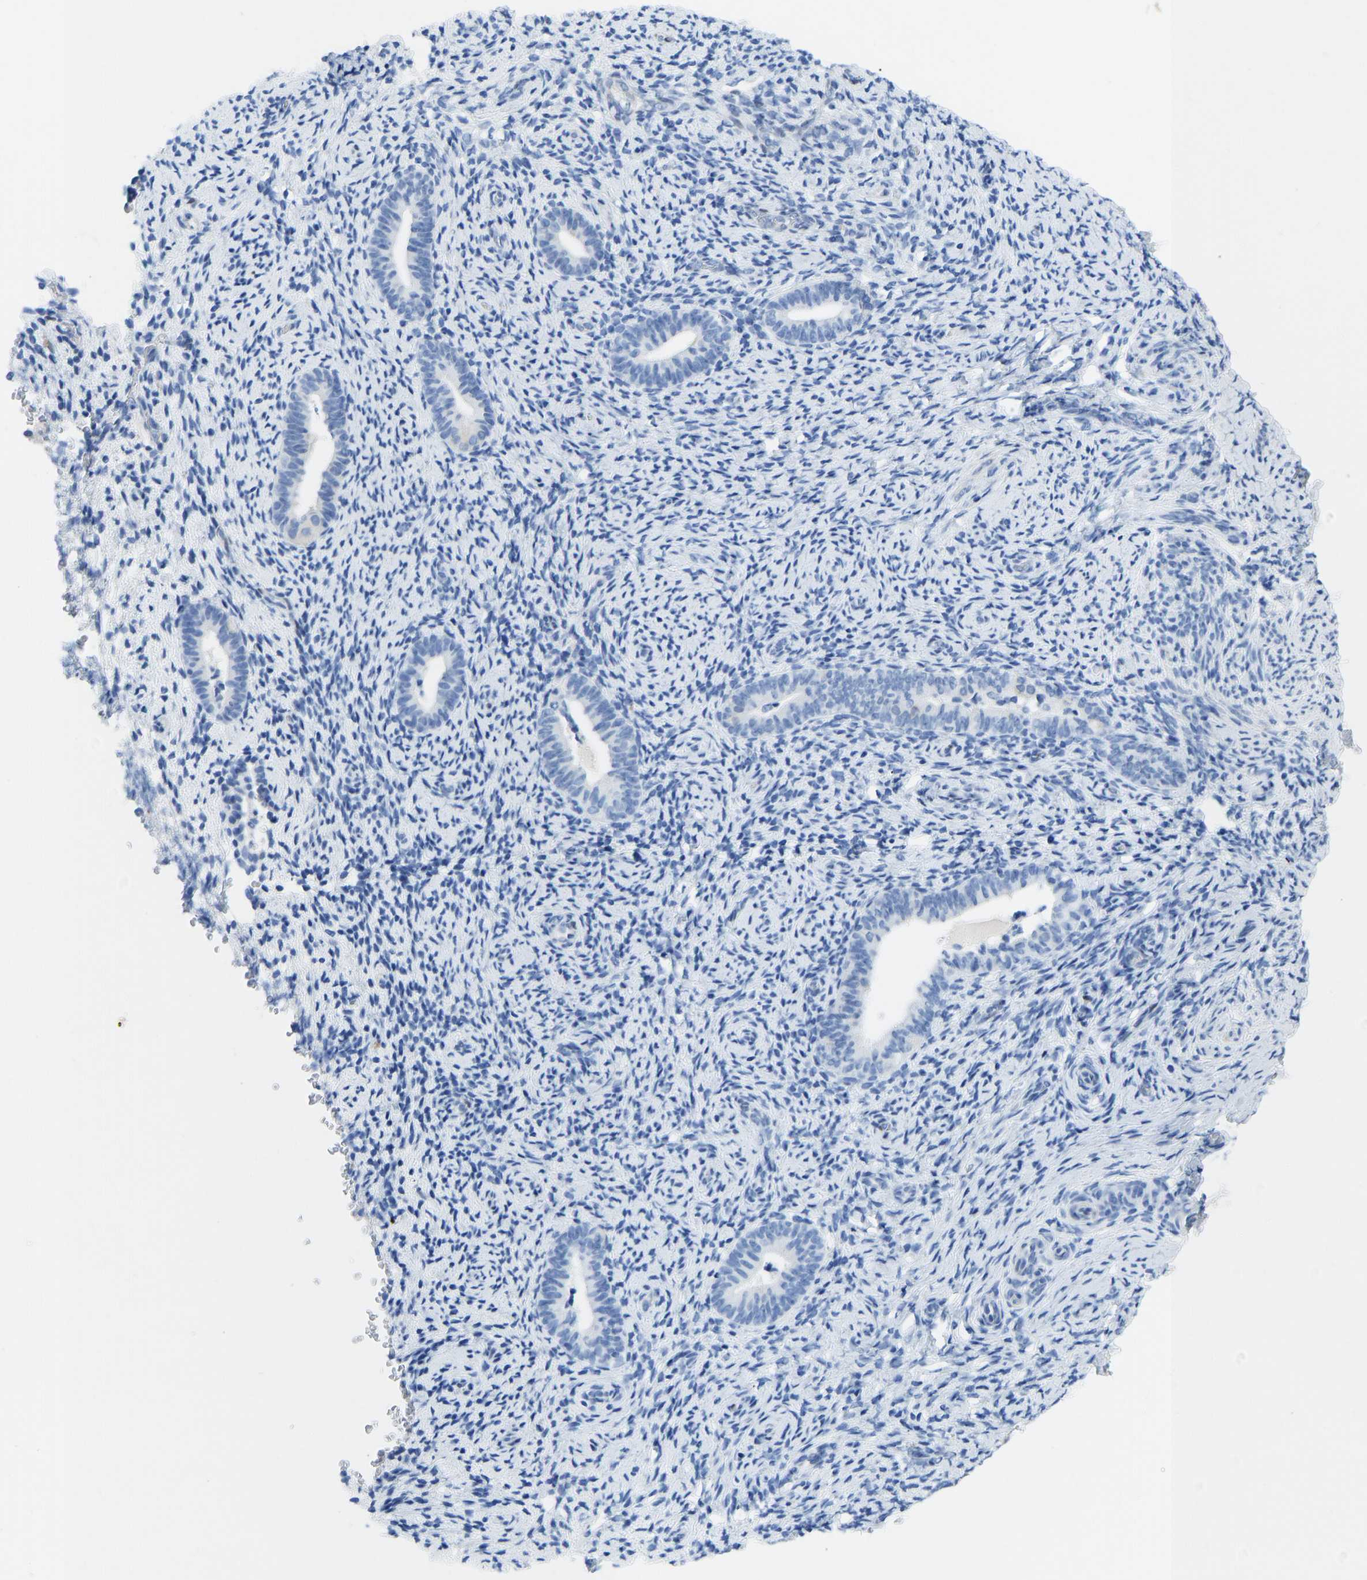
{"staining": {"intensity": "negative", "quantity": "none", "location": "none"}, "tissue": "endometrium", "cell_type": "Cells in endometrial stroma", "image_type": "normal", "snomed": [{"axis": "morphology", "description": "Normal tissue, NOS"}, {"axis": "topography", "description": "Endometrium"}], "caption": "Protein analysis of benign endometrium demonstrates no significant positivity in cells in endometrial stroma. (Immunohistochemistry (ihc), brightfield microscopy, high magnification).", "gene": "NKAIN3", "patient": {"sex": "female", "age": 51}}